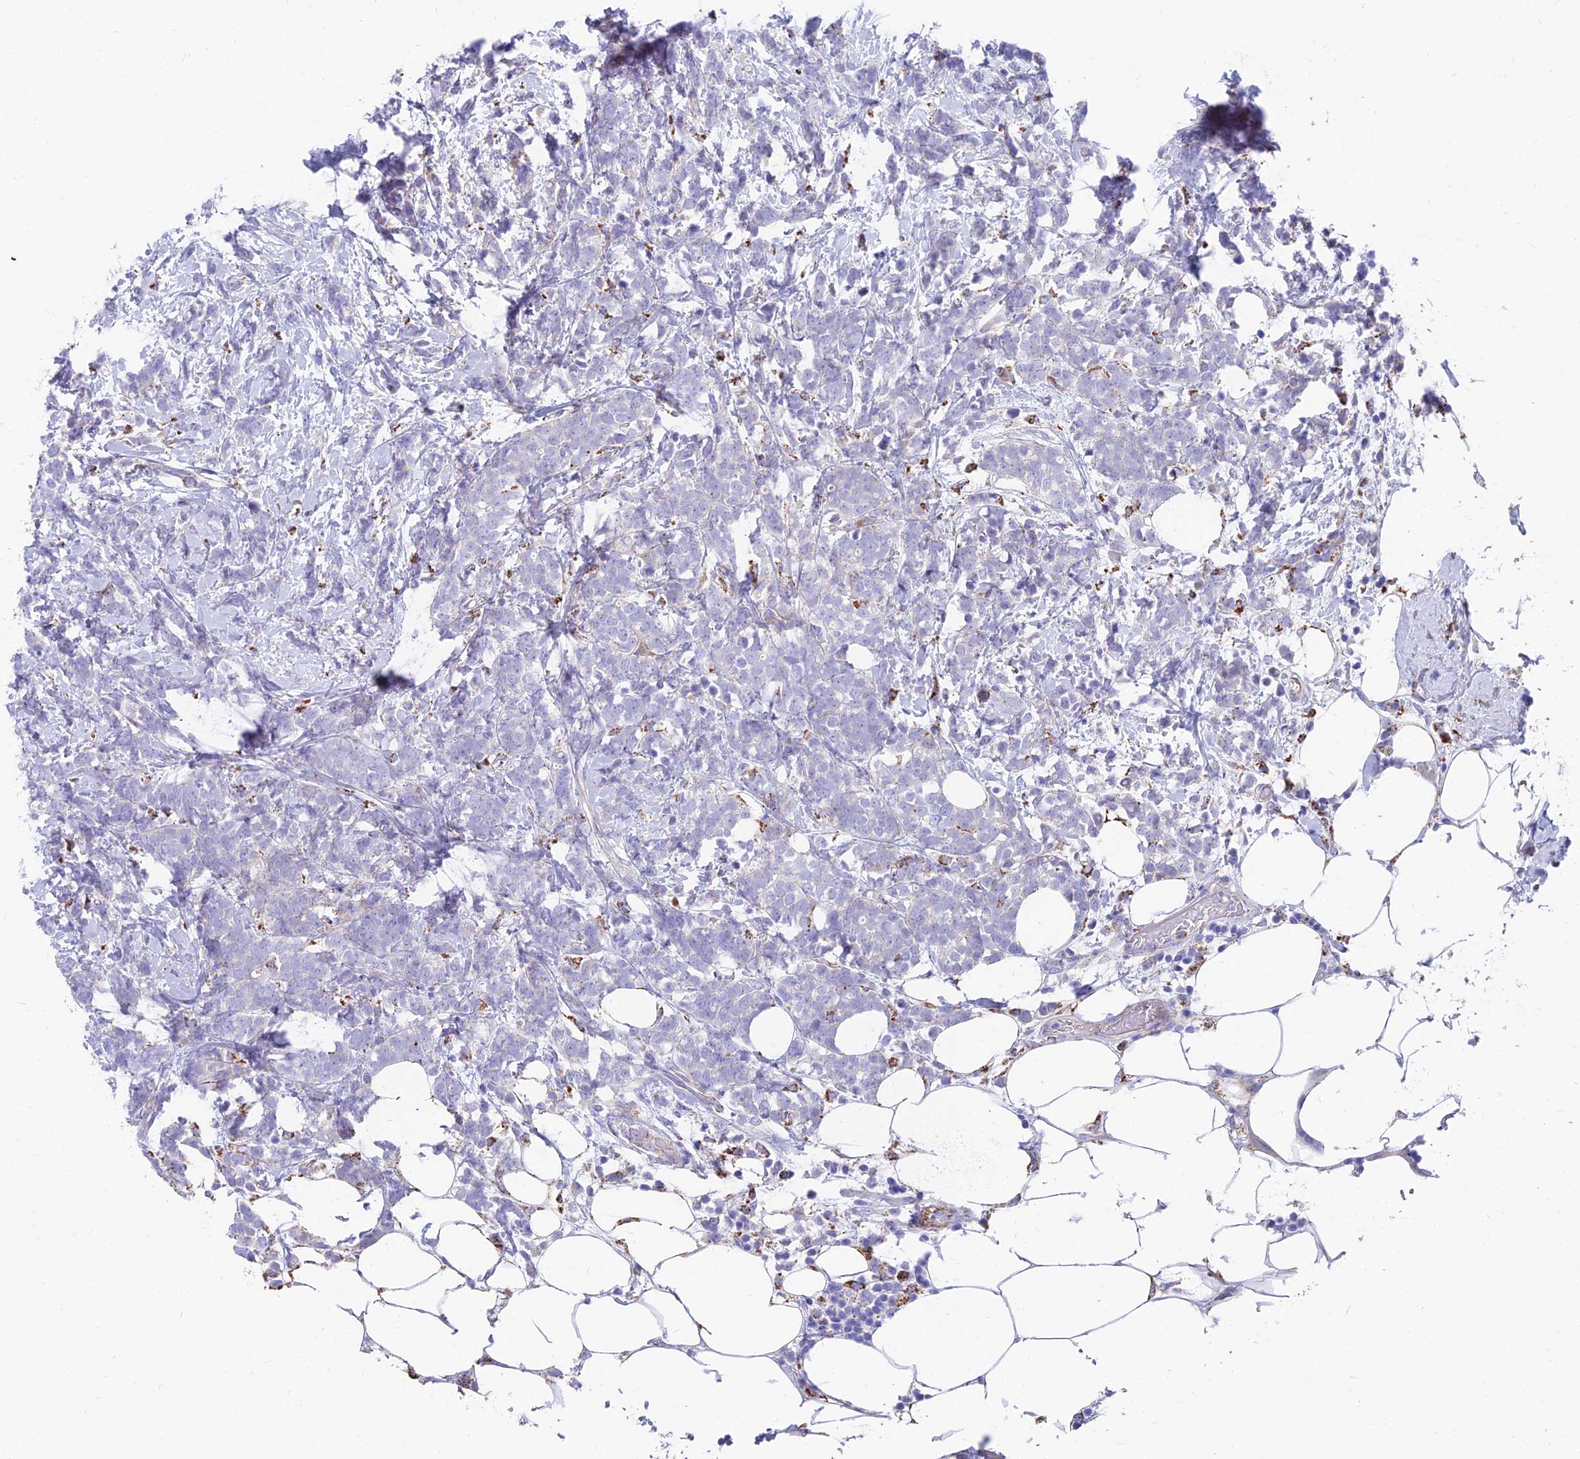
{"staining": {"intensity": "negative", "quantity": "none", "location": "none"}, "tissue": "breast cancer", "cell_type": "Tumor cells", "image_type": "cancer", "snomed": [{"axis": "morphology", "description": "Lobular carcinoma"}, {"axis": "topography", "description": "Breast"}], "caption": "Tumor cells are negative for protein expression in human breast lobular carcinoma.", "gene": "TIGD6", "patient": {"sex": "female", "age": 58}}